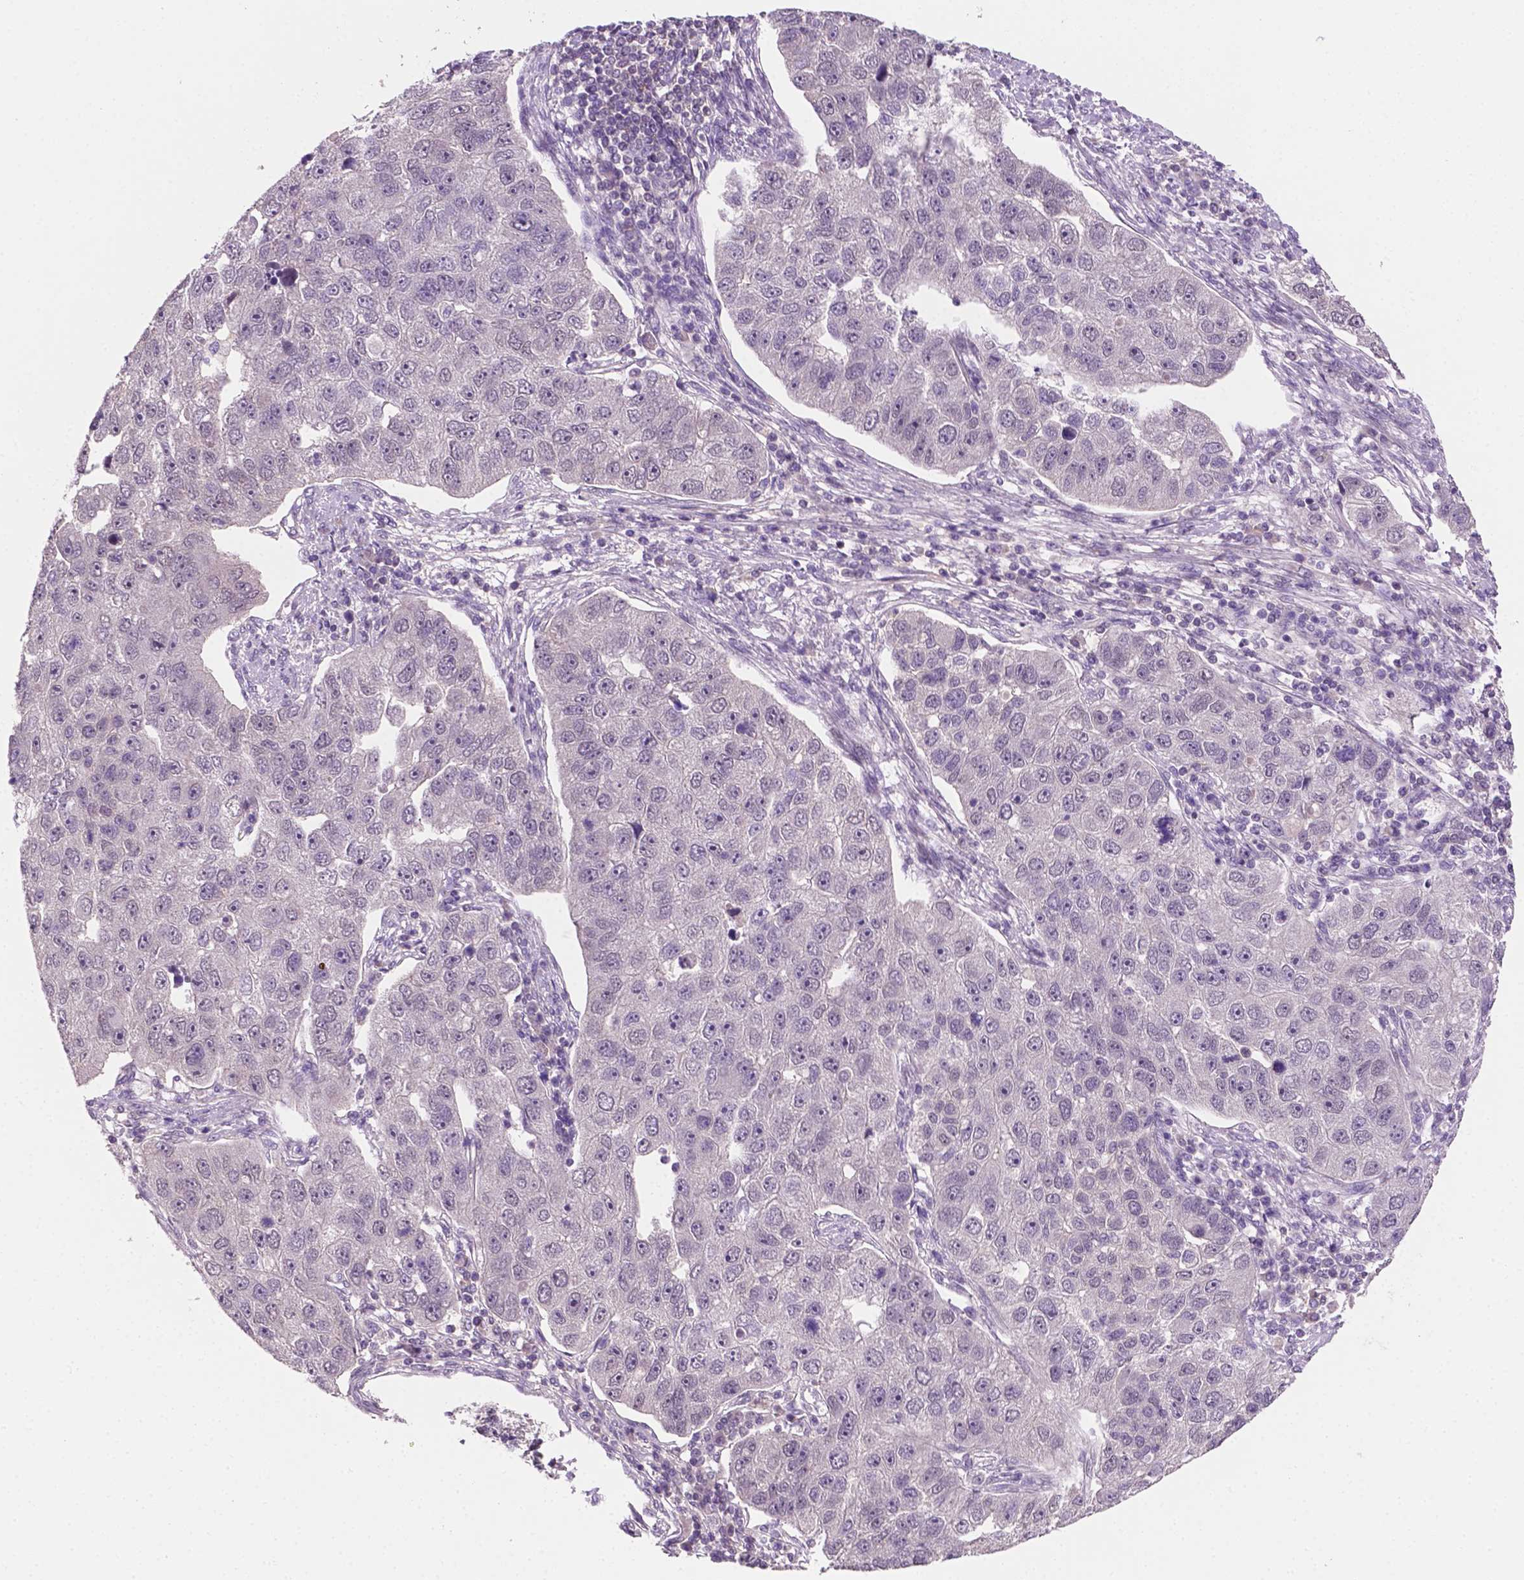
{"staining": {"intensity": "negative", "quantity": "none", "location": "none"}, "tissue": "pancreatic cancer", "cell_type": "Tumor cells", "image_type": "cancer", "snomed": [{"axis": "morphology", "description": "Adenocarcinoma, NOS"}, {"axis": "topography", "description": "Pancreas"}], "caption": "There is no significant positivity in tumor cells of adenocarcinoma (pancreatic). (DAB immunohistochemistry (IHC), high magnification).", "gene": "MROH6", "patient": {"sex": "female", "age": 61}}